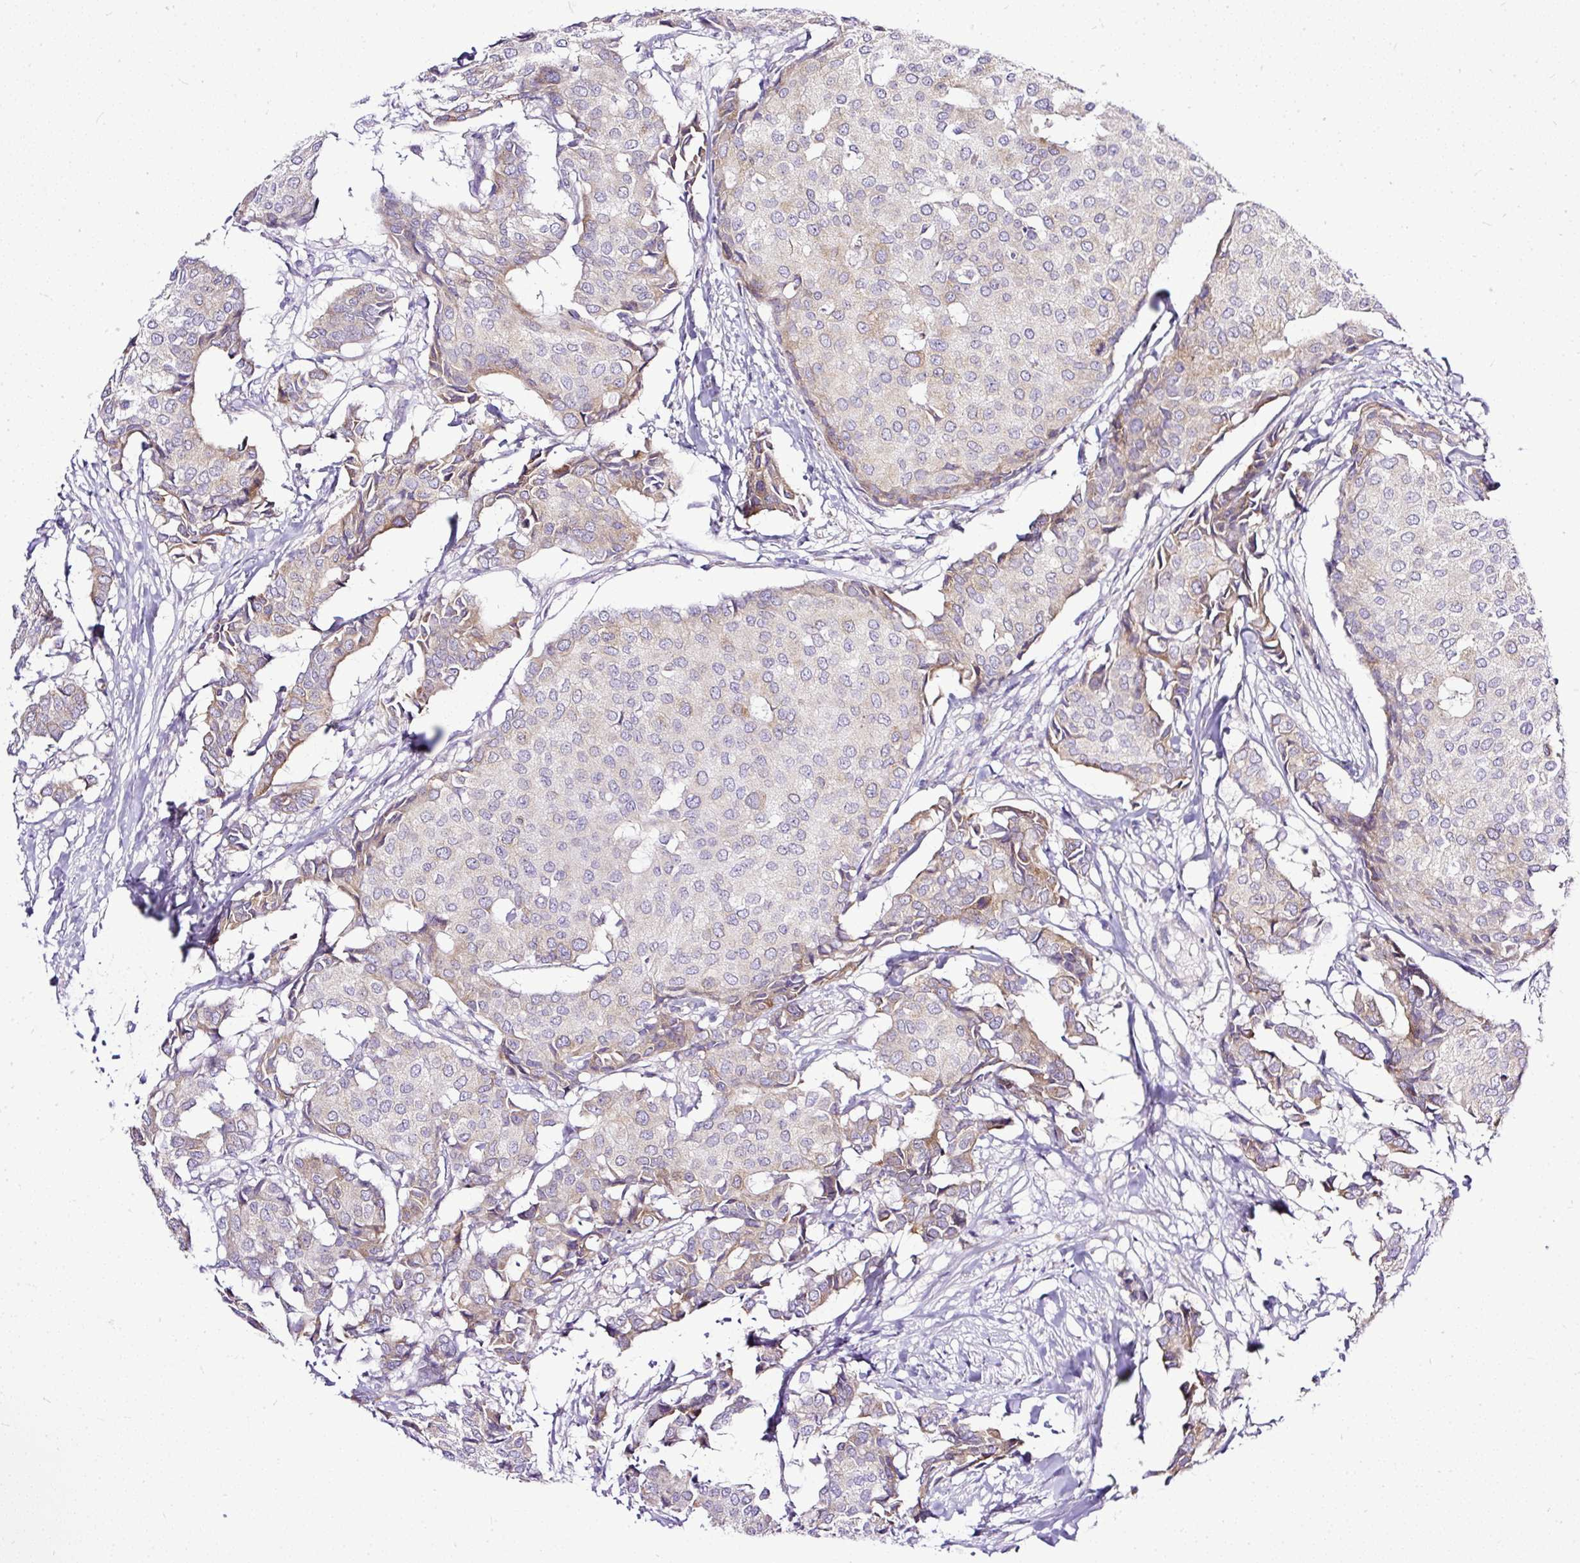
{"staining": {"intensity": "weak", "quantity": "<25%", "location": "cytoplasmic/membranous"}, "tissue": "breast cancer", "cell_type": "Tumor cells", "image_type": "cancer", "snomed": [{"axis": "morphology", "description": "Duct carcinoma"}, {"axis": "topography", "description": "Breast"}], "caption": "This photomicrograph is of breast cancer (invasive ductal carcinoma) stained with immunohistochemistry (IHC) to label a protein in brown with the nuclei are counter-stained blue. There is no expression in tumor cells.", "gene": "AMFR", "patient": {"sex": "female", "age": 75}}